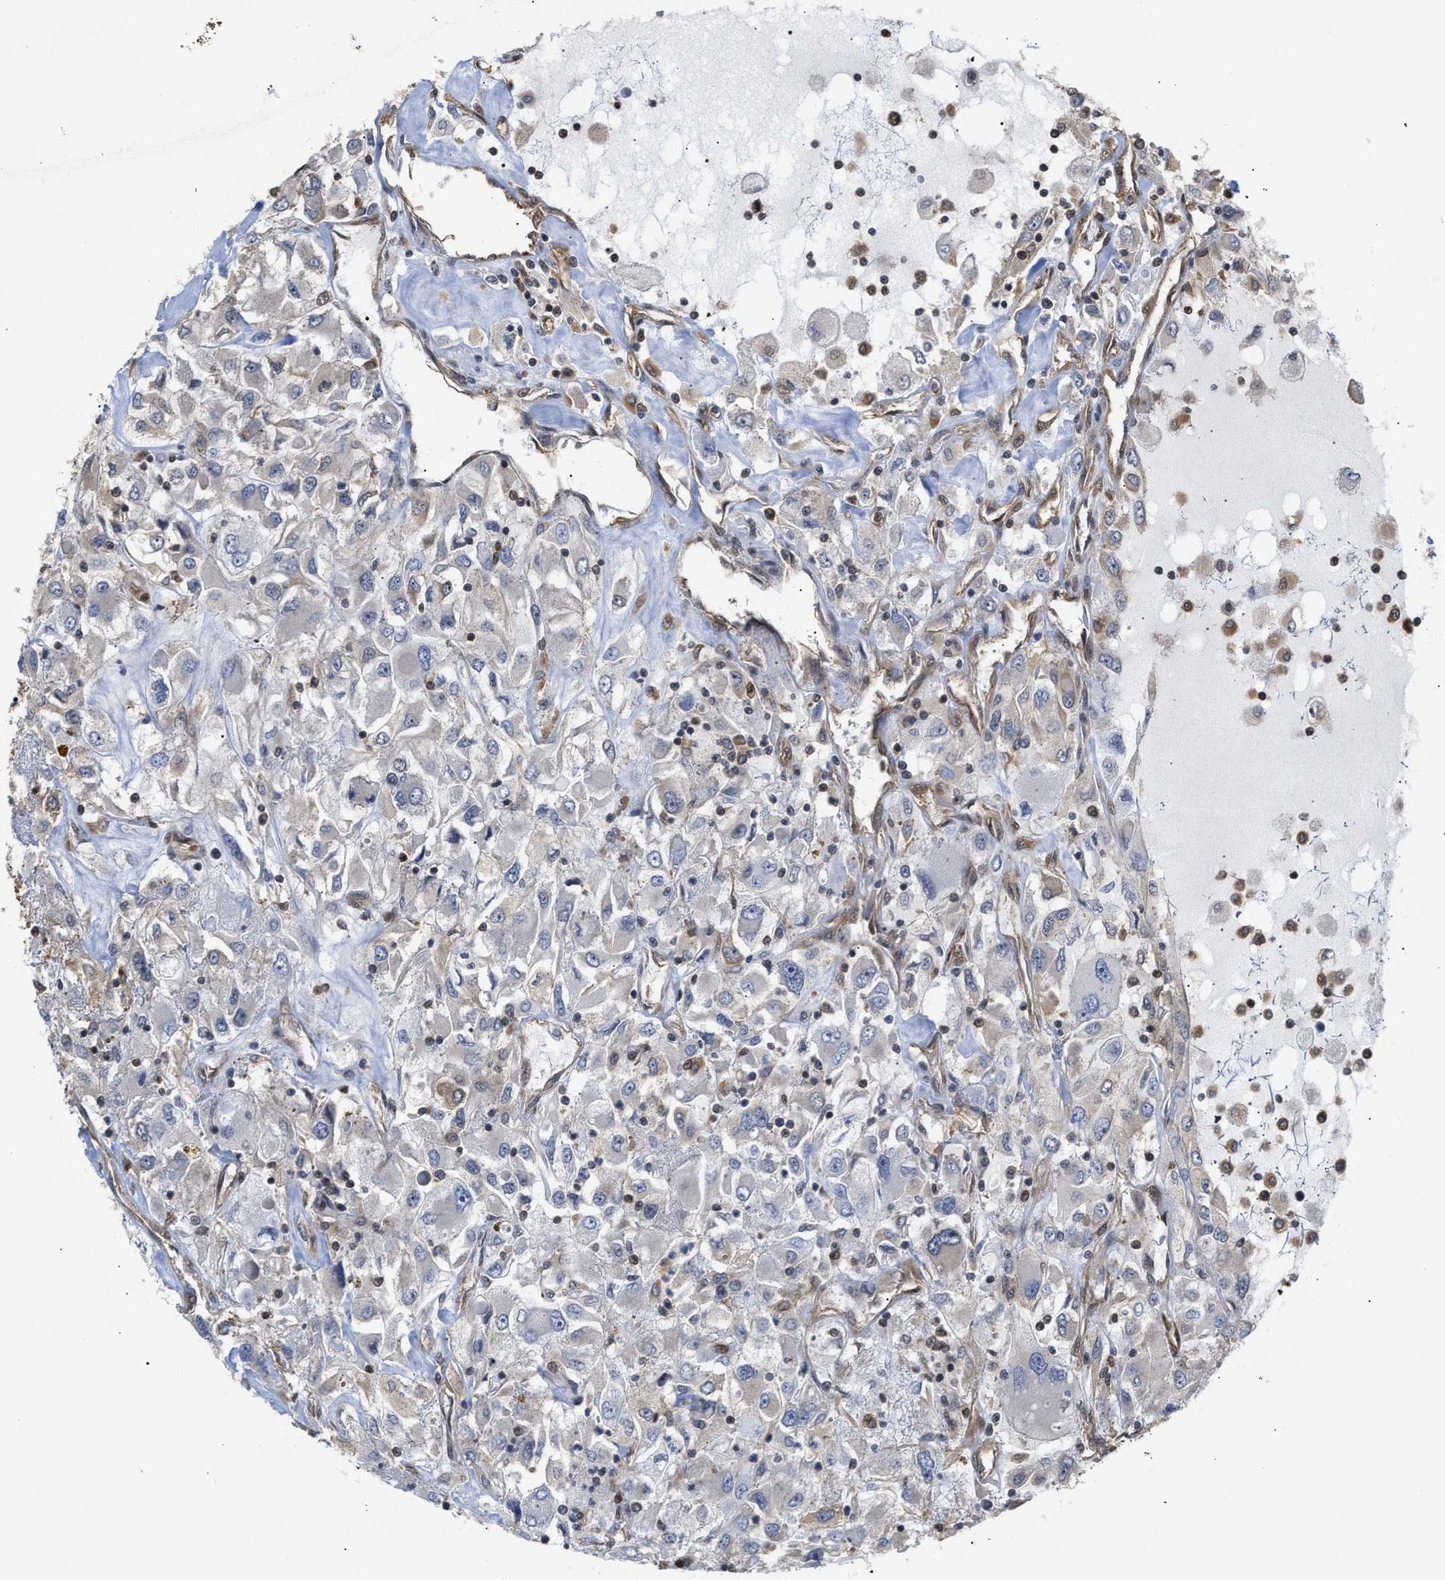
{"staining": {"intensity": "negative", "quantity": "none", "location": "none"}, "tissue": "renal cancer", "cell_type": "Tumor cells", "image_type": "cancer", "snomed": [{"axis": "morphology", "description": "Adenocarcinoma, NOS"}, {"axis": "topography", "description": "Kidney"}], "caption": "This micrograph is of adenocarcinoma (renal) stained with immunohistochemistry to label a protein in brown with the nuclei are counter-stained blue. There is no expression in tumor cells.", "gene": "SCAI", "patient": {"sex": "female", "age": 52}}